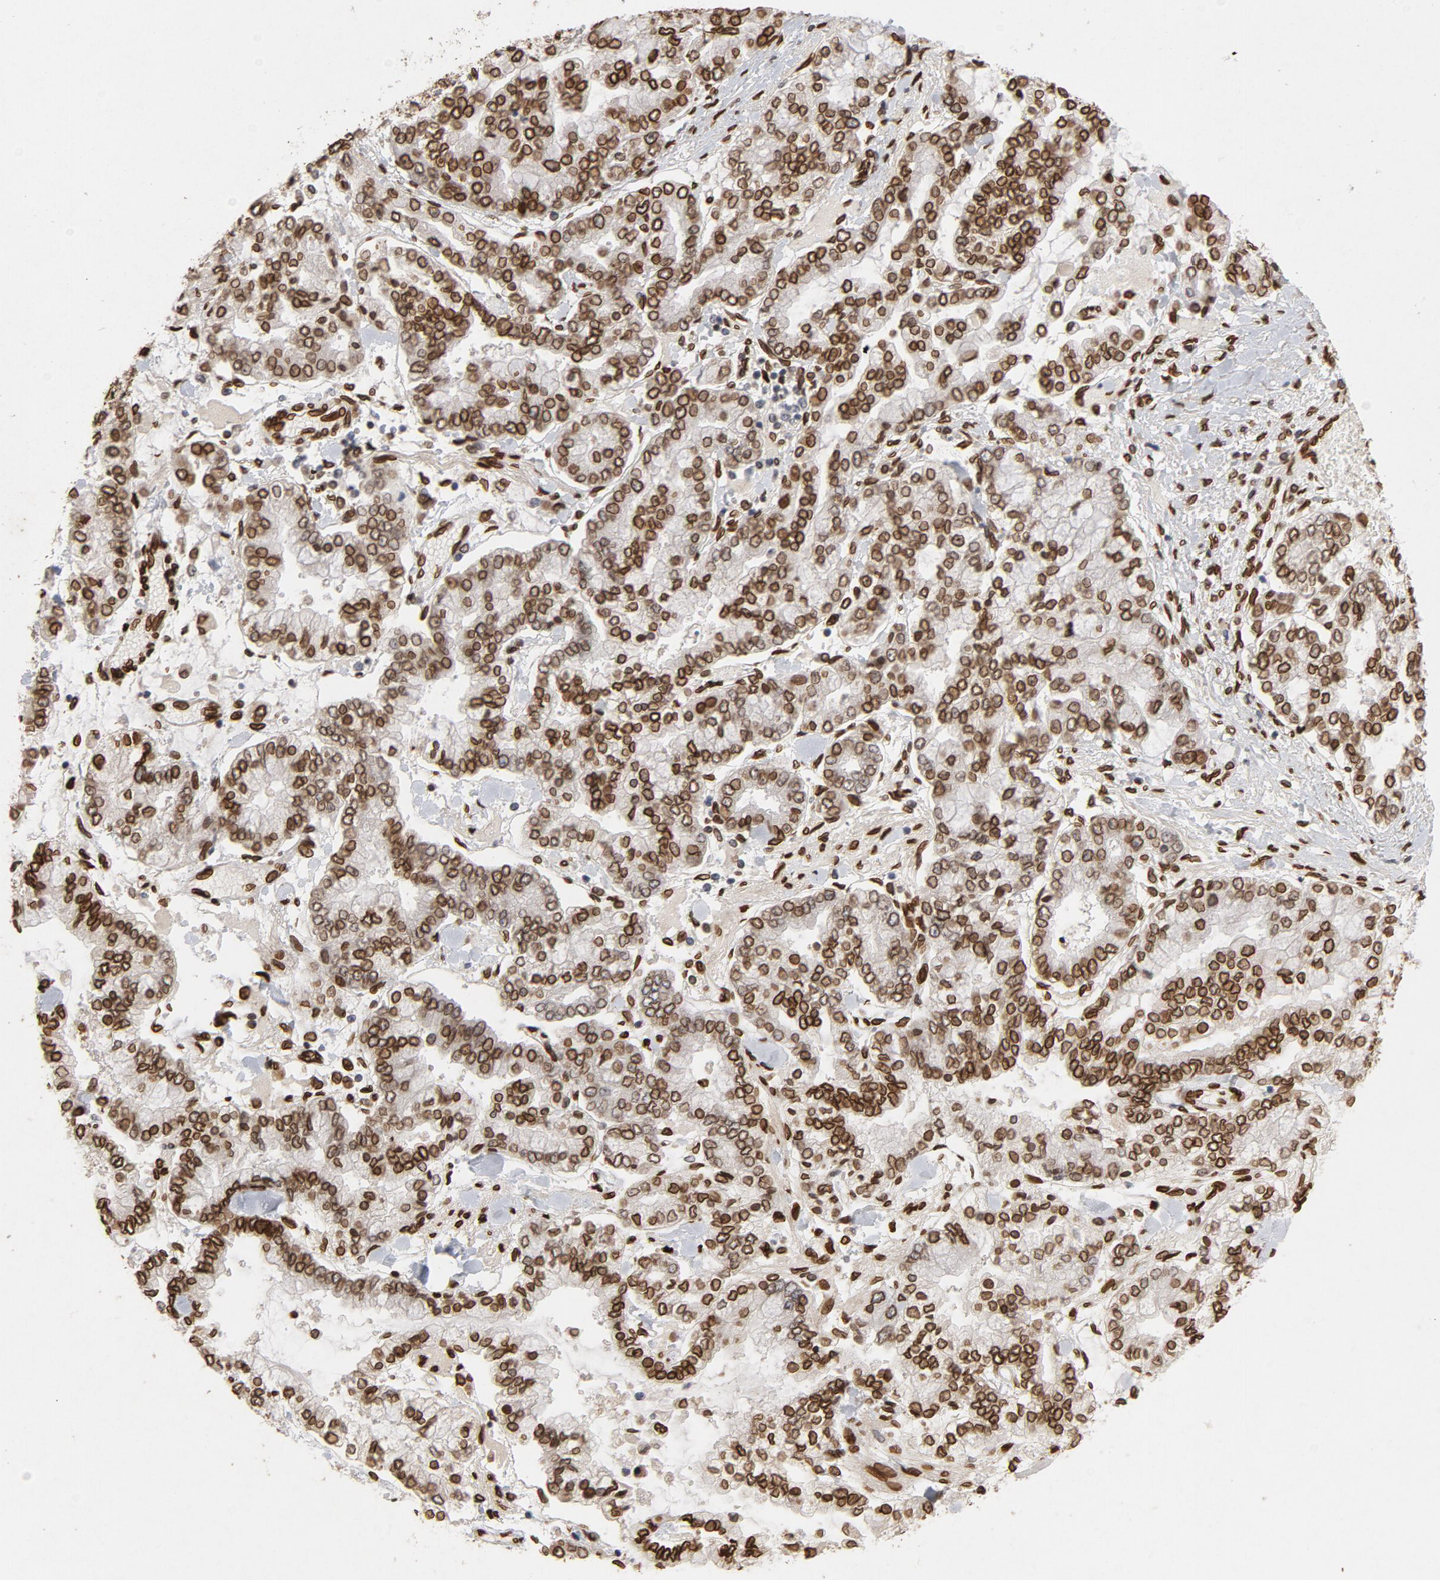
{"staining": {"intensity": "strong", "quantity": ">75%", "location": "cytoplasmic/membranous,nuclear"}, "tissue": "stomach cancer", "cell_type": "Tumor cells", "image_type": "cancer", "snomed": [{"axis": "morphology", "description": "Normal tissue, NOS"}, {"axis": "morphology", "description": "Adenocarcinoma, NOS"}, {"axis": "topography", "description": "Stomach, upper"}, {"axis": "topography", "description": "Stomach"}], "caption": "Protein staining of stomach adenocarcinoma tissue shows strong cytoplasmic/membranous and nuclear expression in approximately >75% of tumor cells.", "gene": "LMNA", "patient": {"sex": "male", "age": 76}}